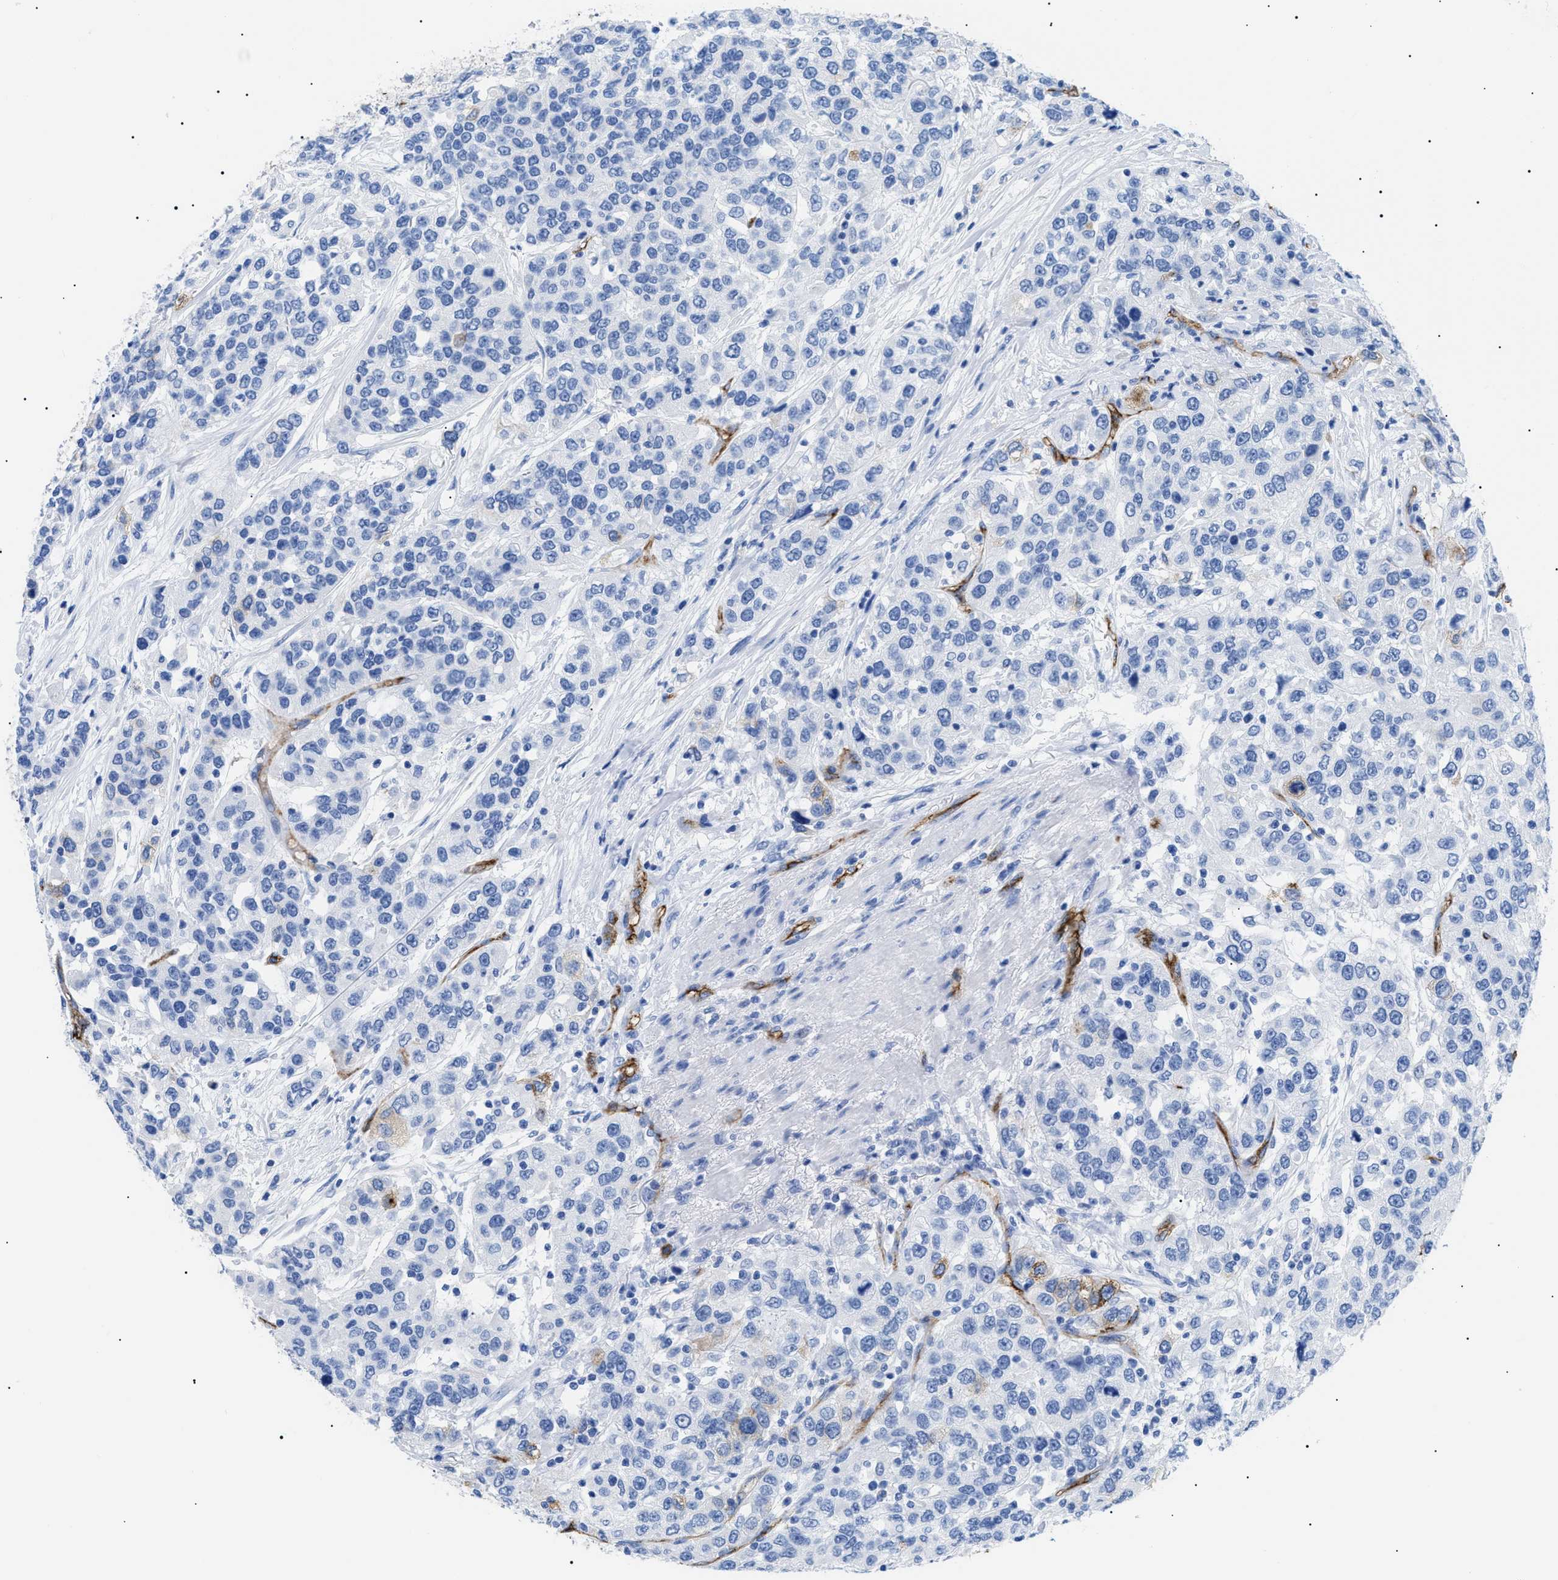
{"staining": {"intensity": "negative", "quantity": "none", "location": "none"}, "tissue": "urothelial cancer", "cell_type": "Tumor cells", "image_type": "cancer", "snomed": [{"axis": "morphology", "description": "Urothelial carcinoma, High grade"}, {"axis": "topography", "description": "Urinary bladder"}], "caption": "High power microscopy image of an immunohistochemistry micrograph of urothelial carcinoma (high-grade), revealing no significant expression in tumor cells.", "gene": "PODXL", "patient": {"sex": "female", "age": 80}}